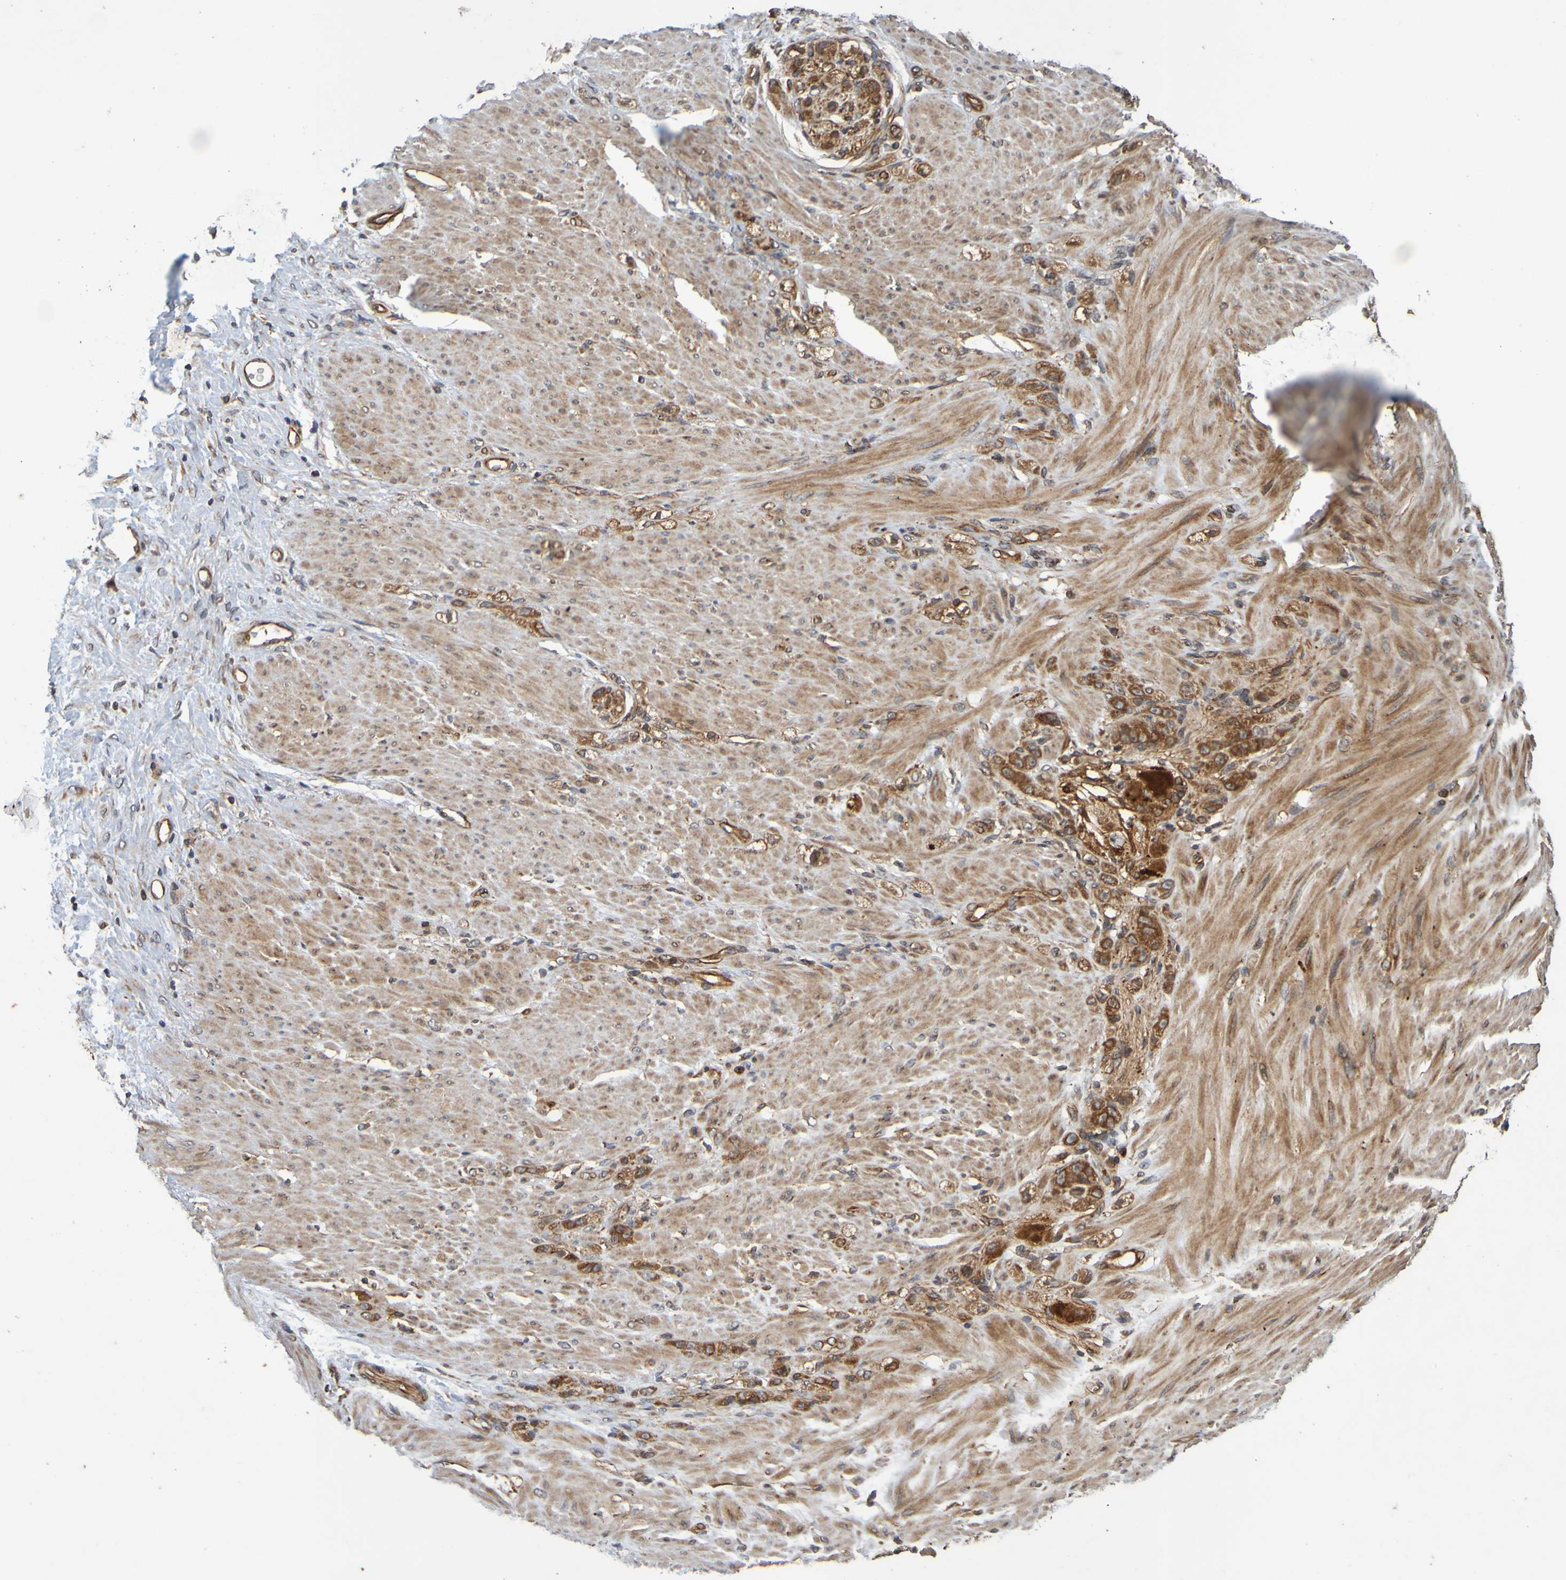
{"staining": {"intensity": "strong", "quantity": ">75%", "location": "cytoplasmic/membranous"}, "tissue": "stomach cancer", "cell_type": "Tumor cells", "image_type": "cancer", "snomed": [{"axis": "morphology", "description": "Adenocarcinoma, NOS"}, {"axis": "topography", "description": "Stomach"}], "caption": "There is high levels of strong cytoplasmic/membranous staining in tumor cells of stomach cancer, as demonstrated by immunohistochemical staining (brown color).", "gene": "OCRL", "patient": {"sex": "male", "age": 82}}